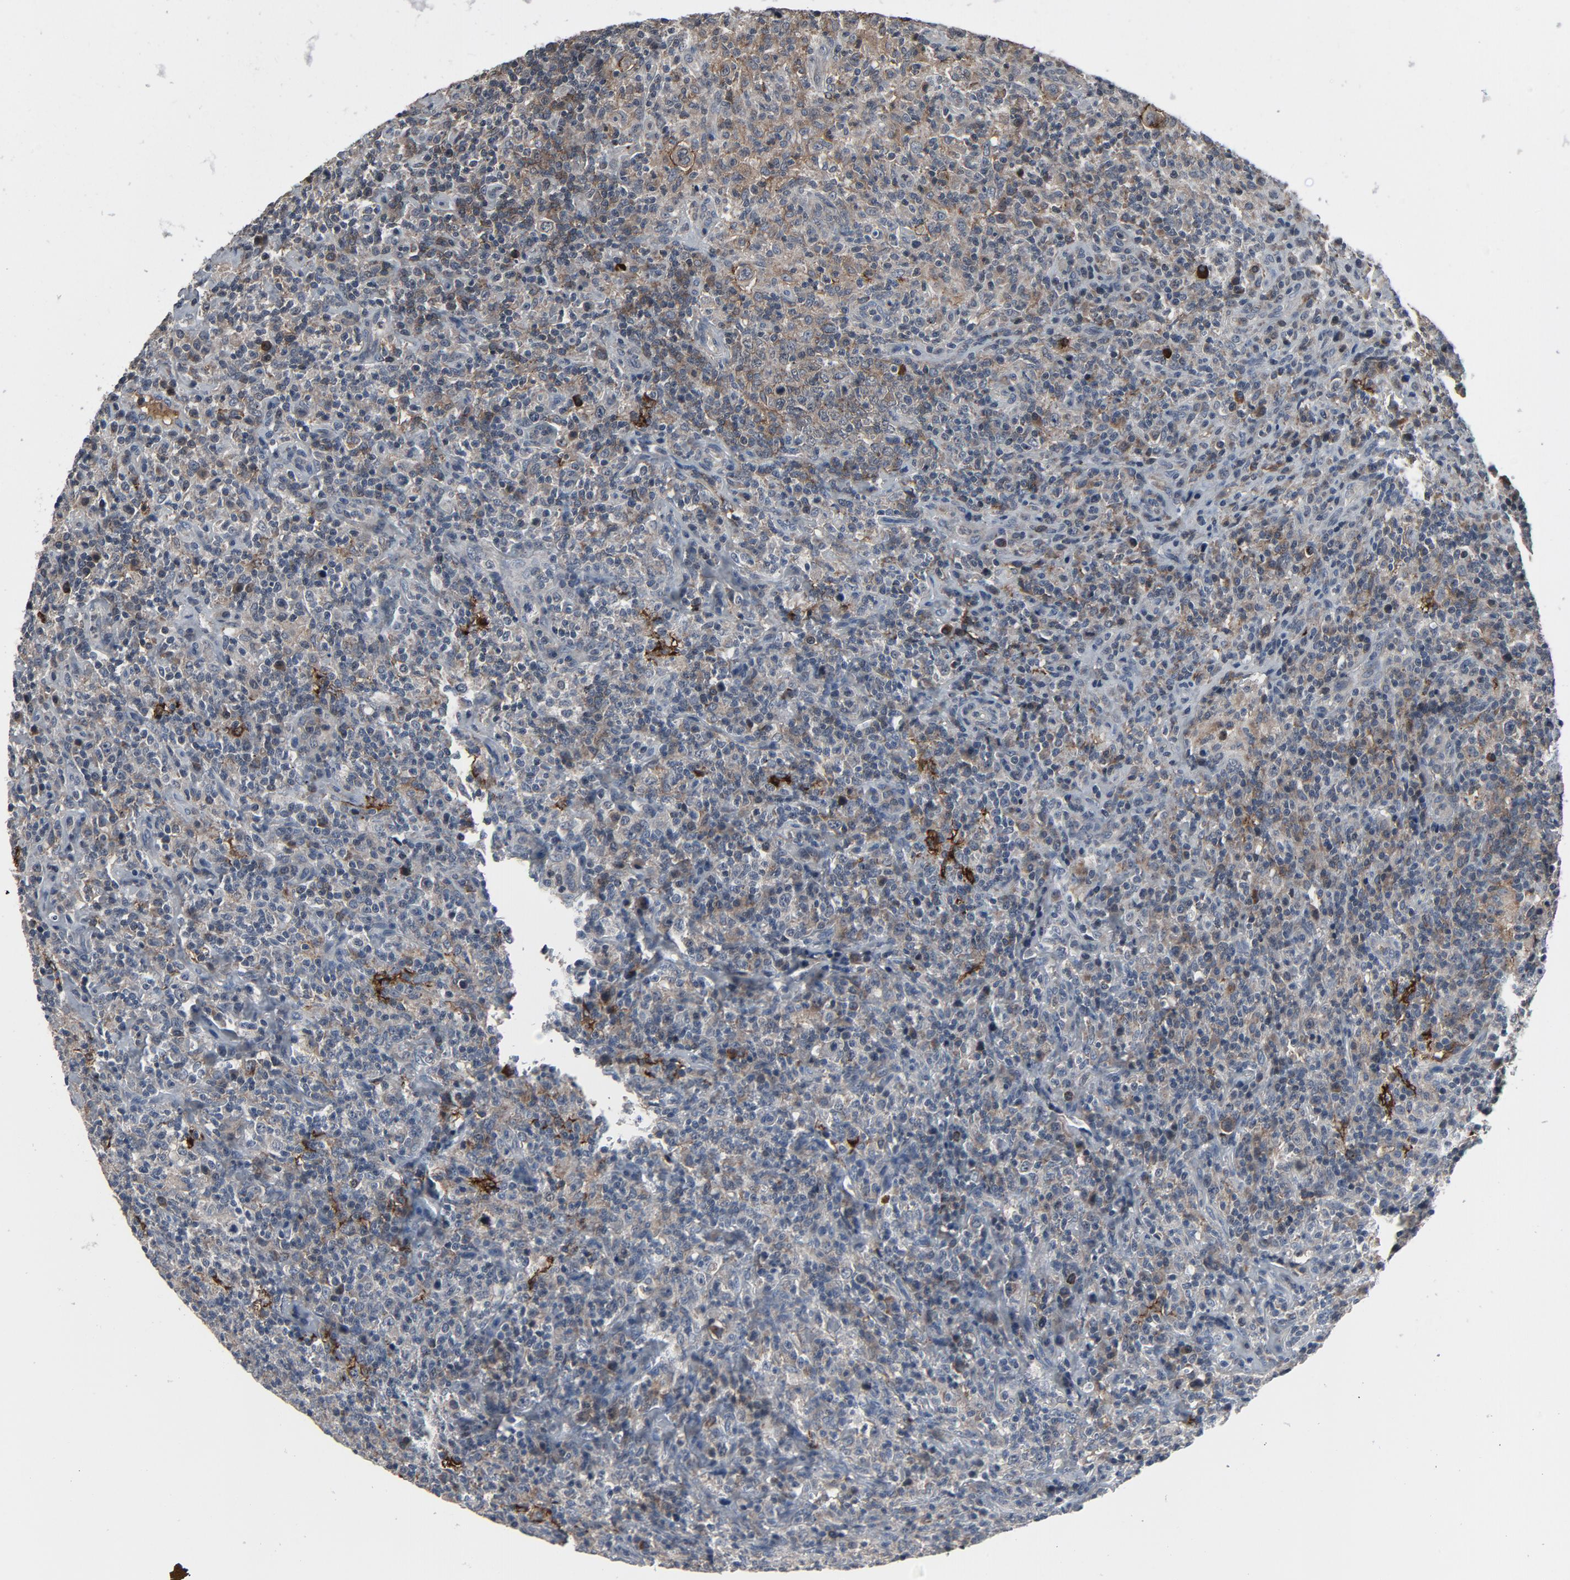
{"staining": {"intensity": "strong", "quantity": "<25%", "location": "cytoplasmic/membranous"}, "tissue": "lymphoma", "cell_type": "Tumor cells", "image_type": "cancer", "snomed": [{"axis": "morphology", "description": "Hodgkin's disease, NOS"}, {"axis": "topography", "description": "Lymph node"}], "caption": "Approximately <25% of tumor cells in lymphoma exhibit strong cytoplasmic/membranous protein expression as visualized by brown immunohistochemical staining.", "gene": "PDZD4", "patient": {"sex": "male", "age": 65}}